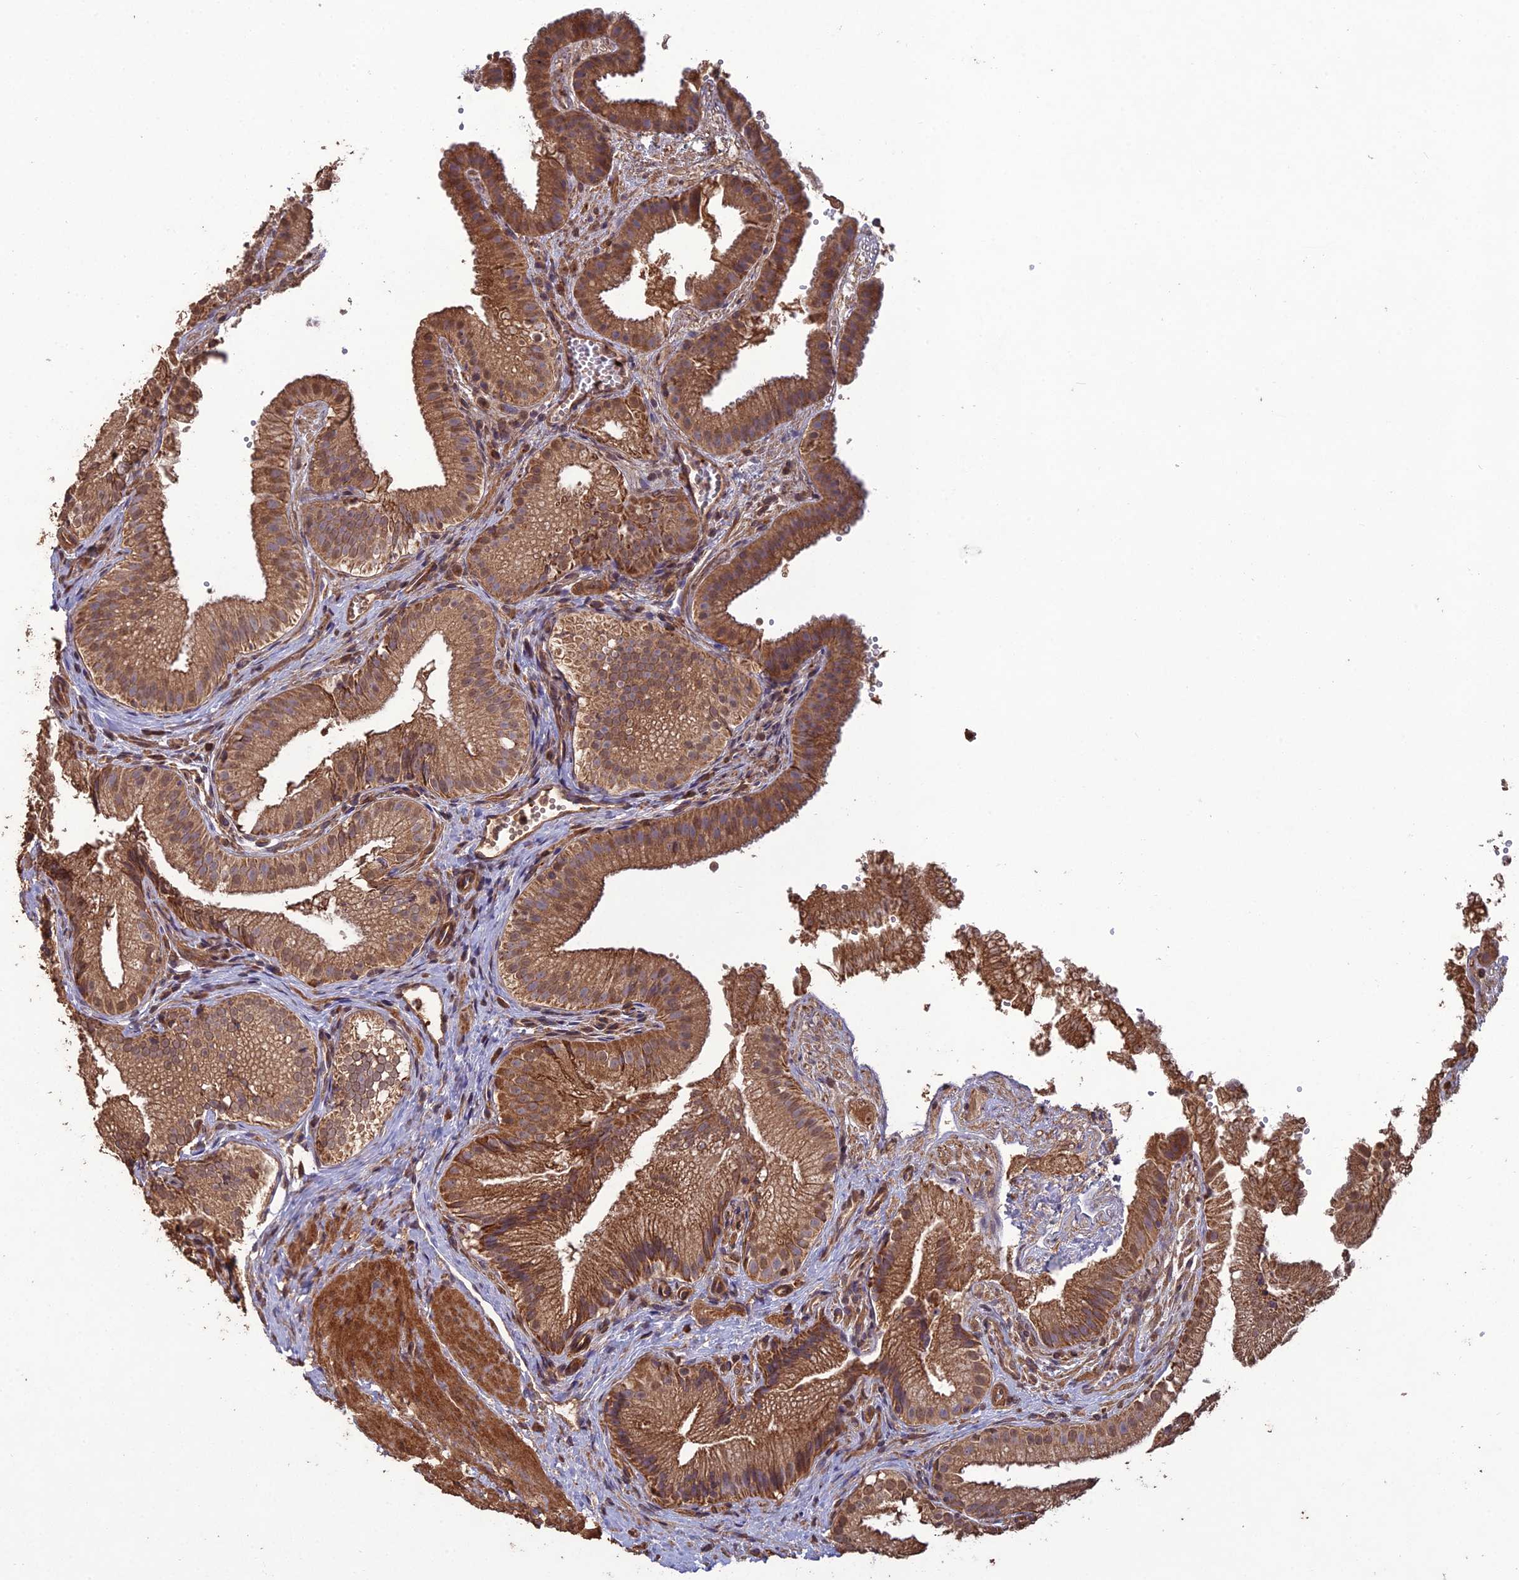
{"staining": {"intensity": "moderate", "quantity": ">75%", "location": "cytoplasmic/membranous,nuclear"}, "tissue": "gallbladder", "cell_type": "Glandular cells", "image_type": "normal", "snomed": [{"axis": "morphology", "description": "Normal tissue, NOS"}, {"axis": "topography", "description": "Gallbladder"}], "caption": "Gallbladder stained with IHC exhibits moderate cytoplasmic/membranous,nuclear positivity in about >75% of glandular cells. (IHC, brightfield microscopy, high magnification).", "gene": "ATP6V0A2", "patient": {"sex": "female", "age": 30}}